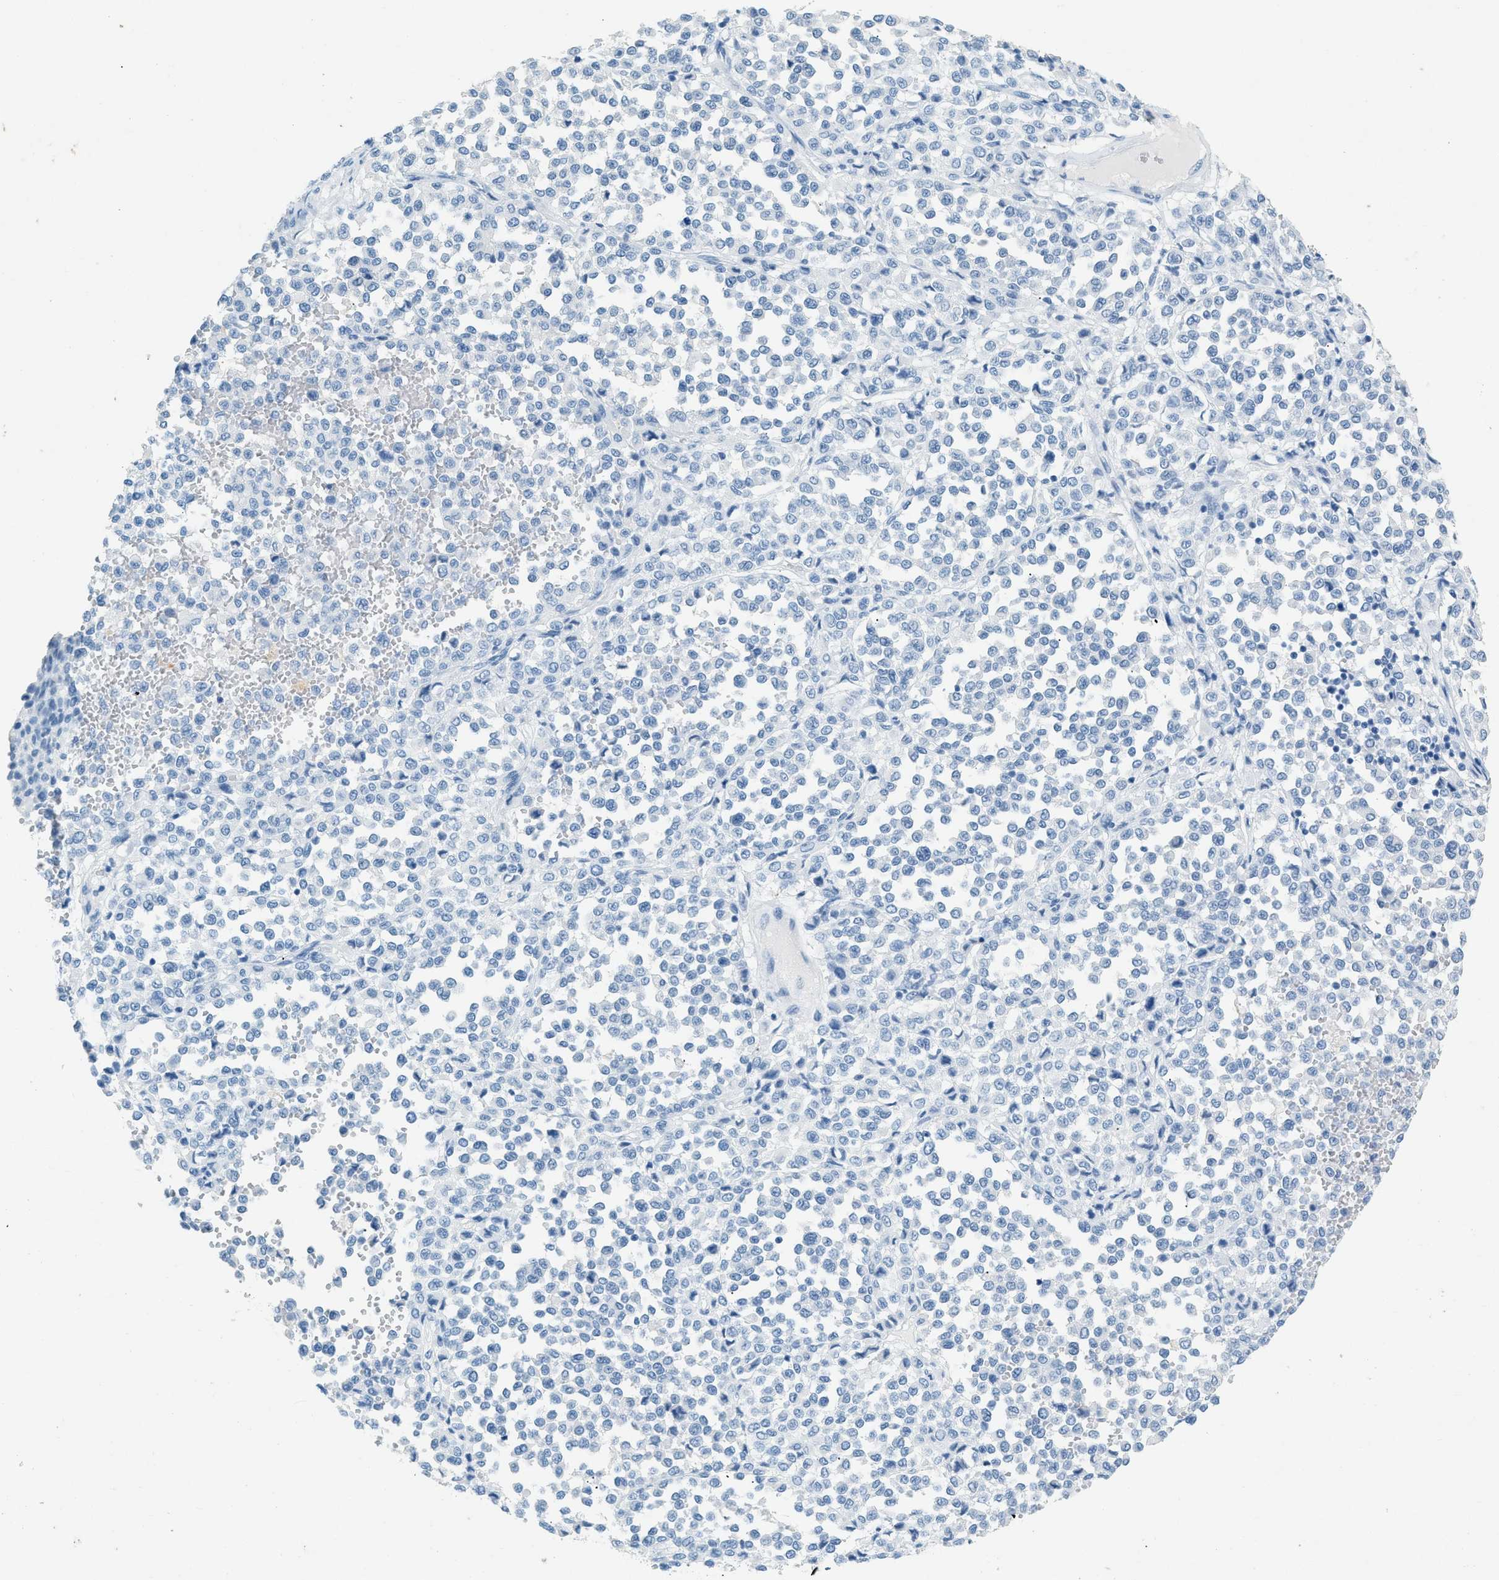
{"staining": {"intensity": "negative", "quantity": "none", "location": "none"}, "tissue": "melanoma", "cell_type": "Tumor cells", "image_type": "cancer", "snomed": [{"axis": "morphology", "description": "Malignant melanoma, Metastatic site"}, {"axis": "topography", "description": "Pancreas"}], "caption": "Micrograph shows no significant protein staining in tumor cells of malignant melanoma (metastatic site).", "gene": "HHATL", "patient": {"sex": "female", "age": 30}}